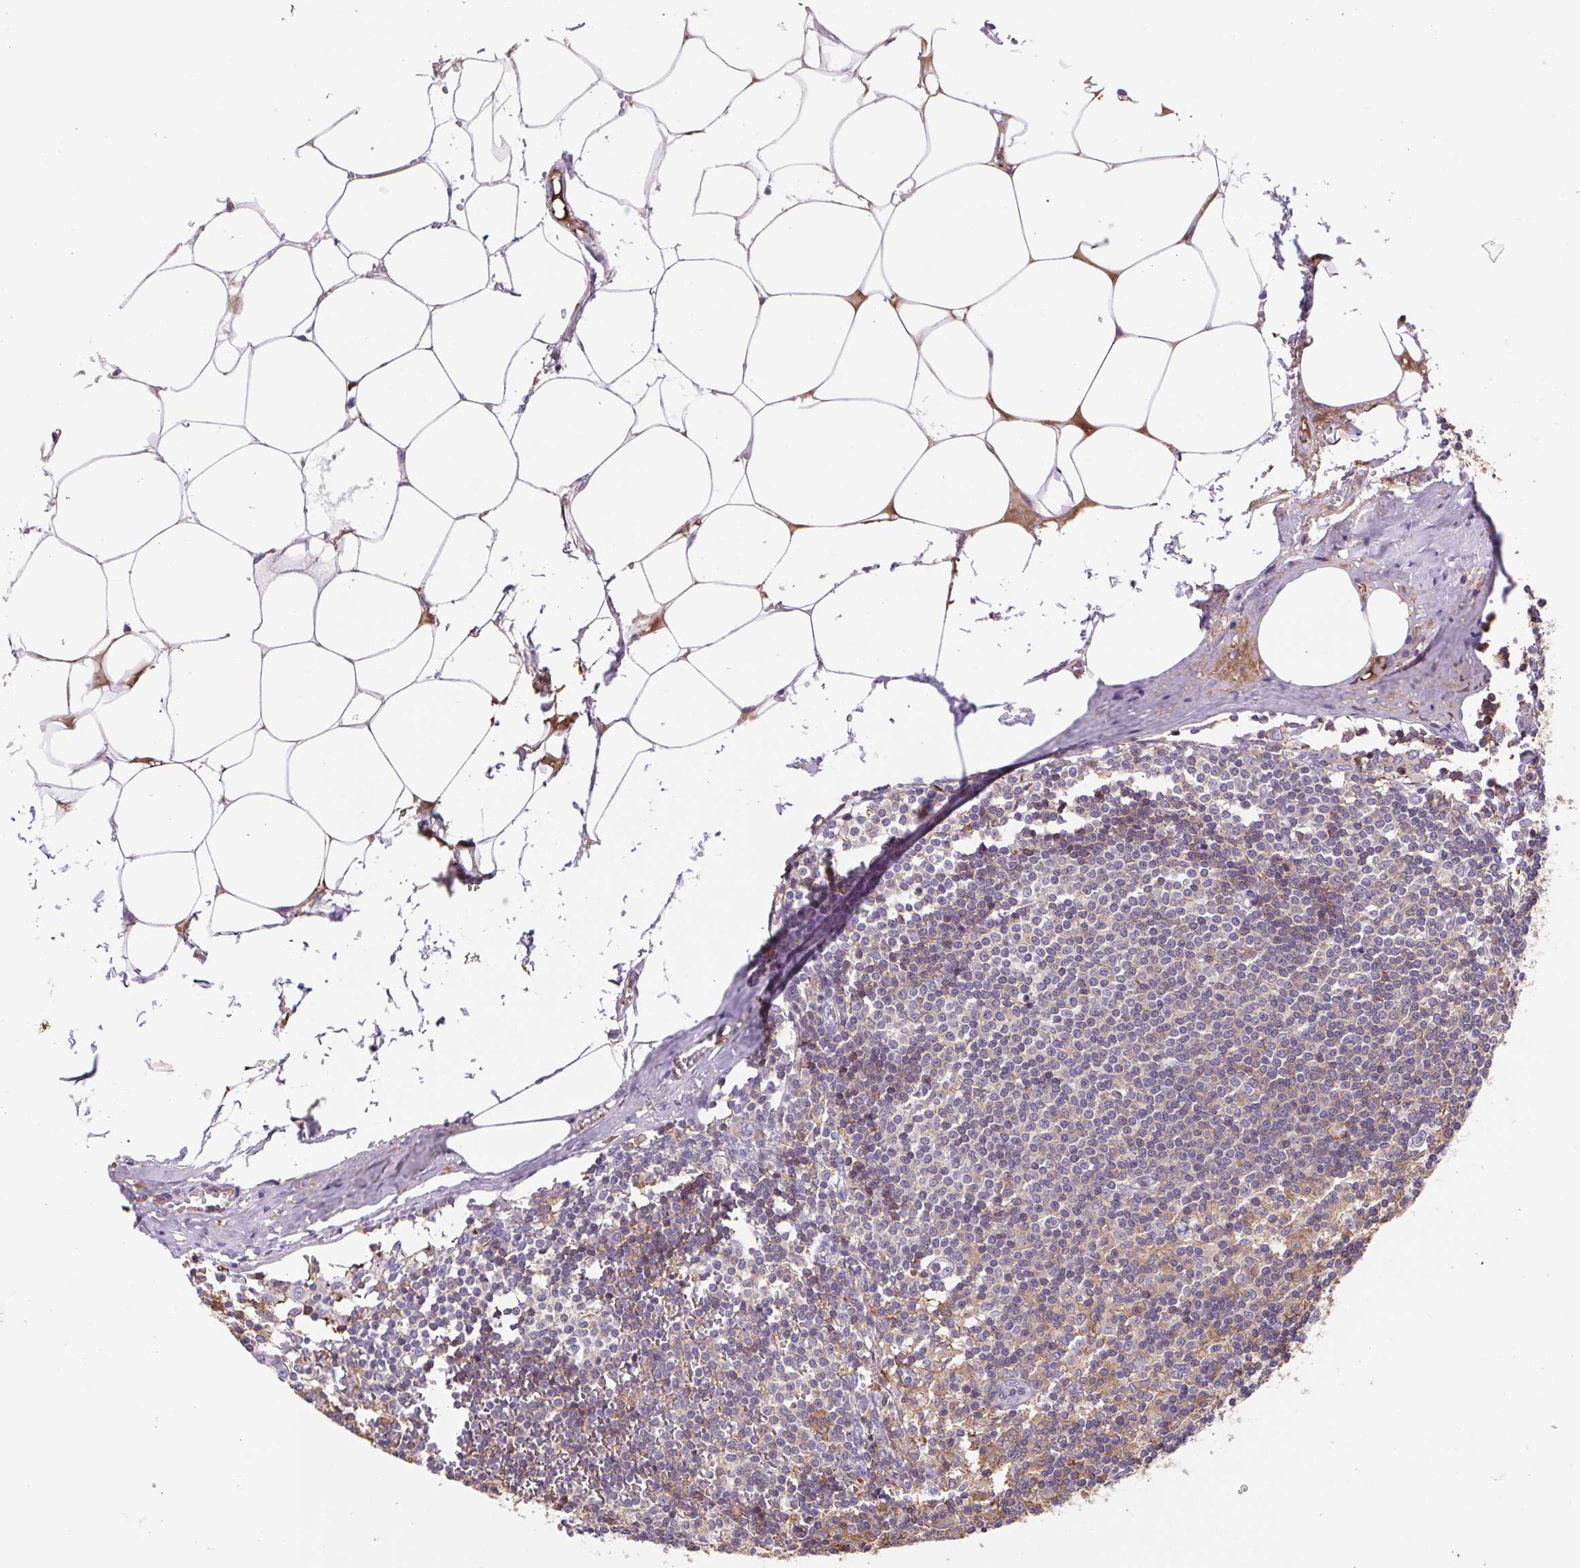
{"staining": {"intensity": "moderate", "quantity": "25%-75%", "location": "cytoplasmic/membranous"}, "tissue": "lymph node", "cell_type": "Germinal center cells", "image_type": "normal", "snomed": [{"axis": "morphology", "description": "Normal tissue, NOS"}, {"axis": "topography", "description": "Lymph node"}], "caption": "Unremarkable lymph node was stained to show a protein in brown. There is medium levels of moderate cytoplasmic/membranous staining in about 25%-75% of germinal center cells.", "gene": "TPRG1", "patient": {"sex": "female", "age": 69}}